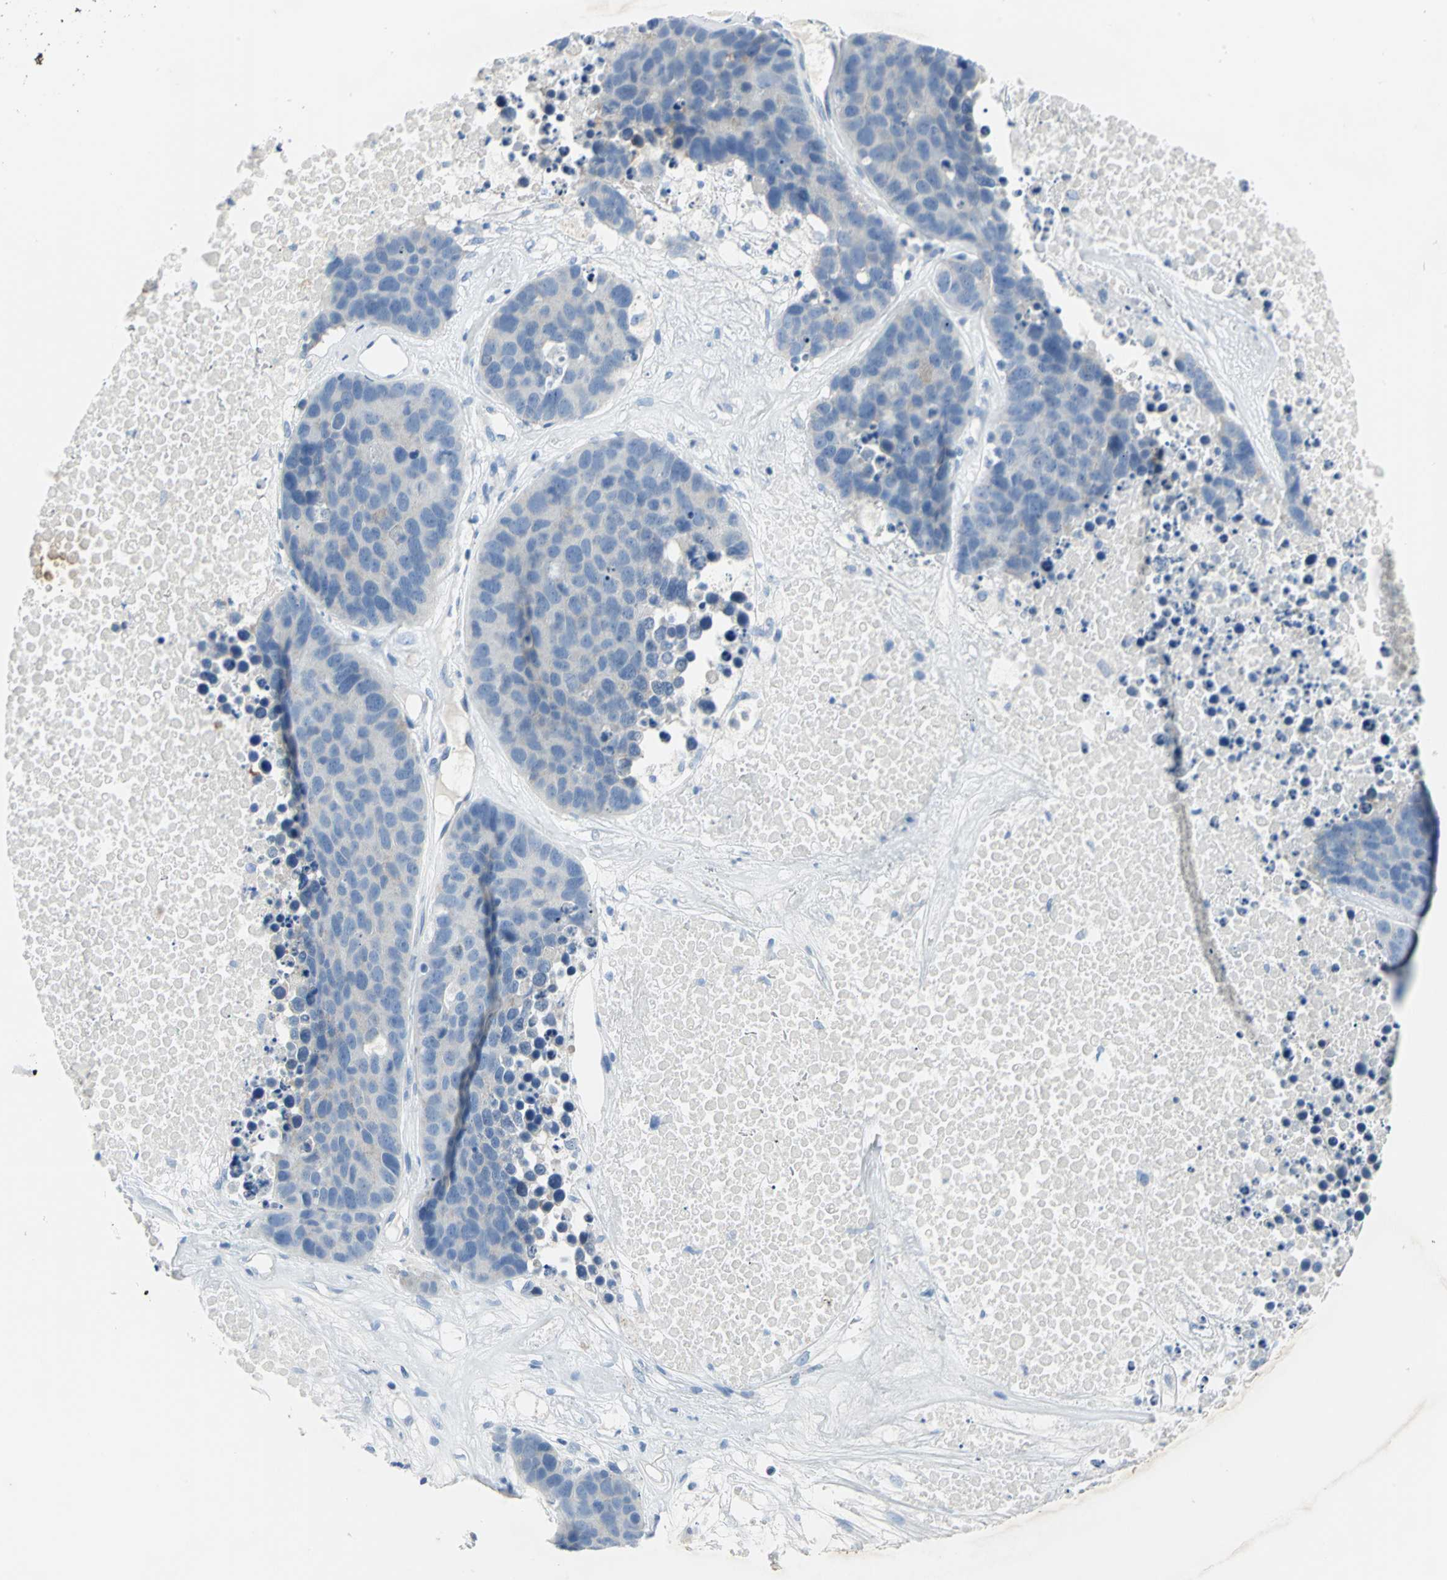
{"staining": {"intensity": "negative", "quantity": "none", "location": "none"}, "tissue": "carcinoid", "cell_type": "Tumor cells", "image_type": "cancer", "snomed": [{"axis": "morphology", "description": "Carcinoid, malignant, NOS"}, {"axis": "topography", "description": "Lung"}], "caption": "Immunohistochemical staining of human carcinoid exhibits no significant positivity in tumor cells. Brightfield microscopy of IHC stained with DAB (3,3'-diaminobenzidine) (brown) and hematoxylin (blue), captured at high magnification.", "gene": "SFN", "patient": {"sex": "male", "age": 60}}